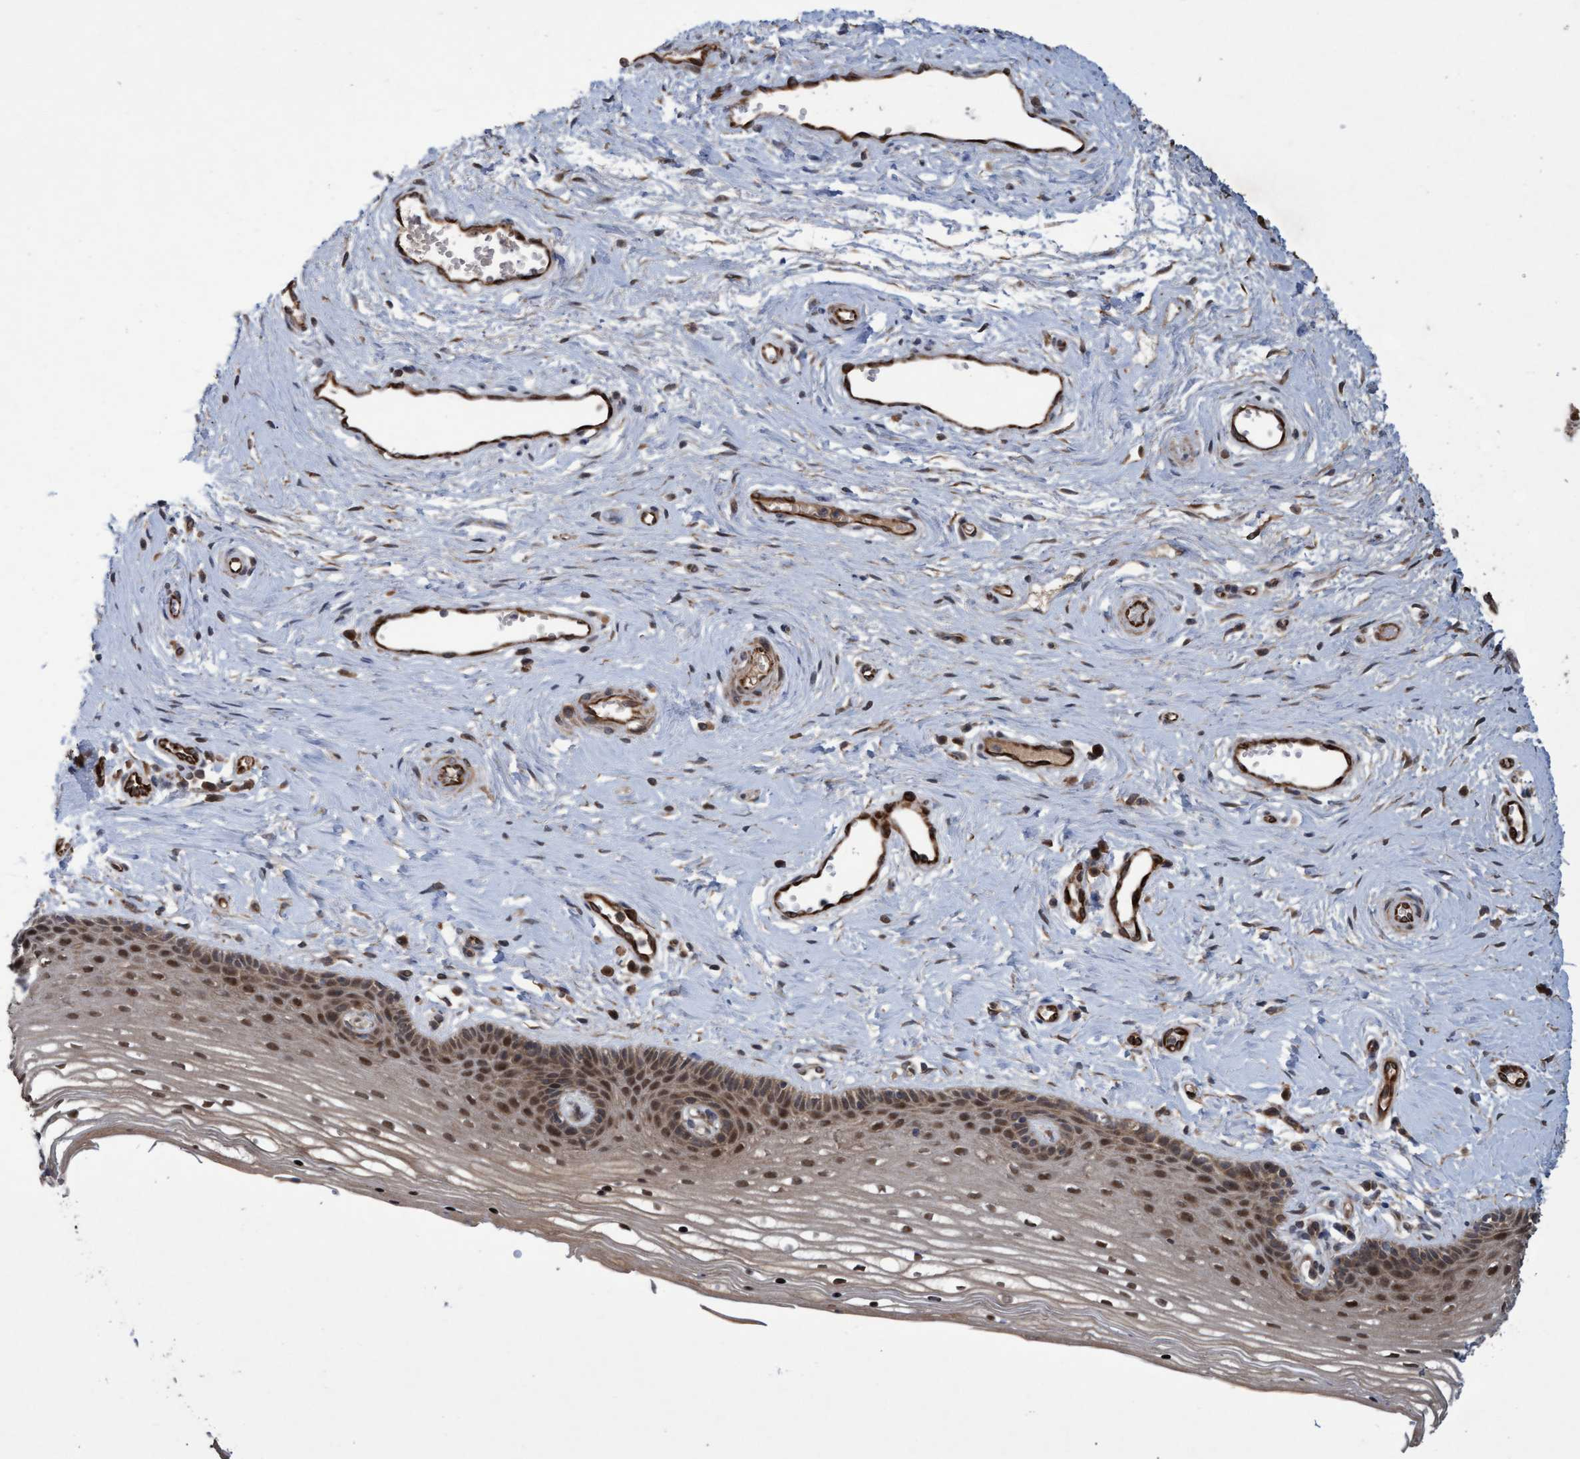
{"staining": {"intensity": "moderate", "quantity": "25%-75%", "location": "cytoplasmic/membranous,nuclear"}, "tissue": "vagina", "cell_type": "Squamous epithelial cells", "image_type": "normal", "snomed": [{"axis": "morphology", "description": "Normal tissue, NOS"}, {"axis": "topography", "description": "Vagina"}], "caption": "A micrograph of human vagina stained for a protein shows moderate cytoplasmic/membranous,nuclear brown staining in squamous epithelial cells. (DAB (3,3'-diaminobenzidine) IHC with brightfield microscopy, high magnification).", "gene": "PSMB6", "patient": {"sex": "female", "age": 46}}